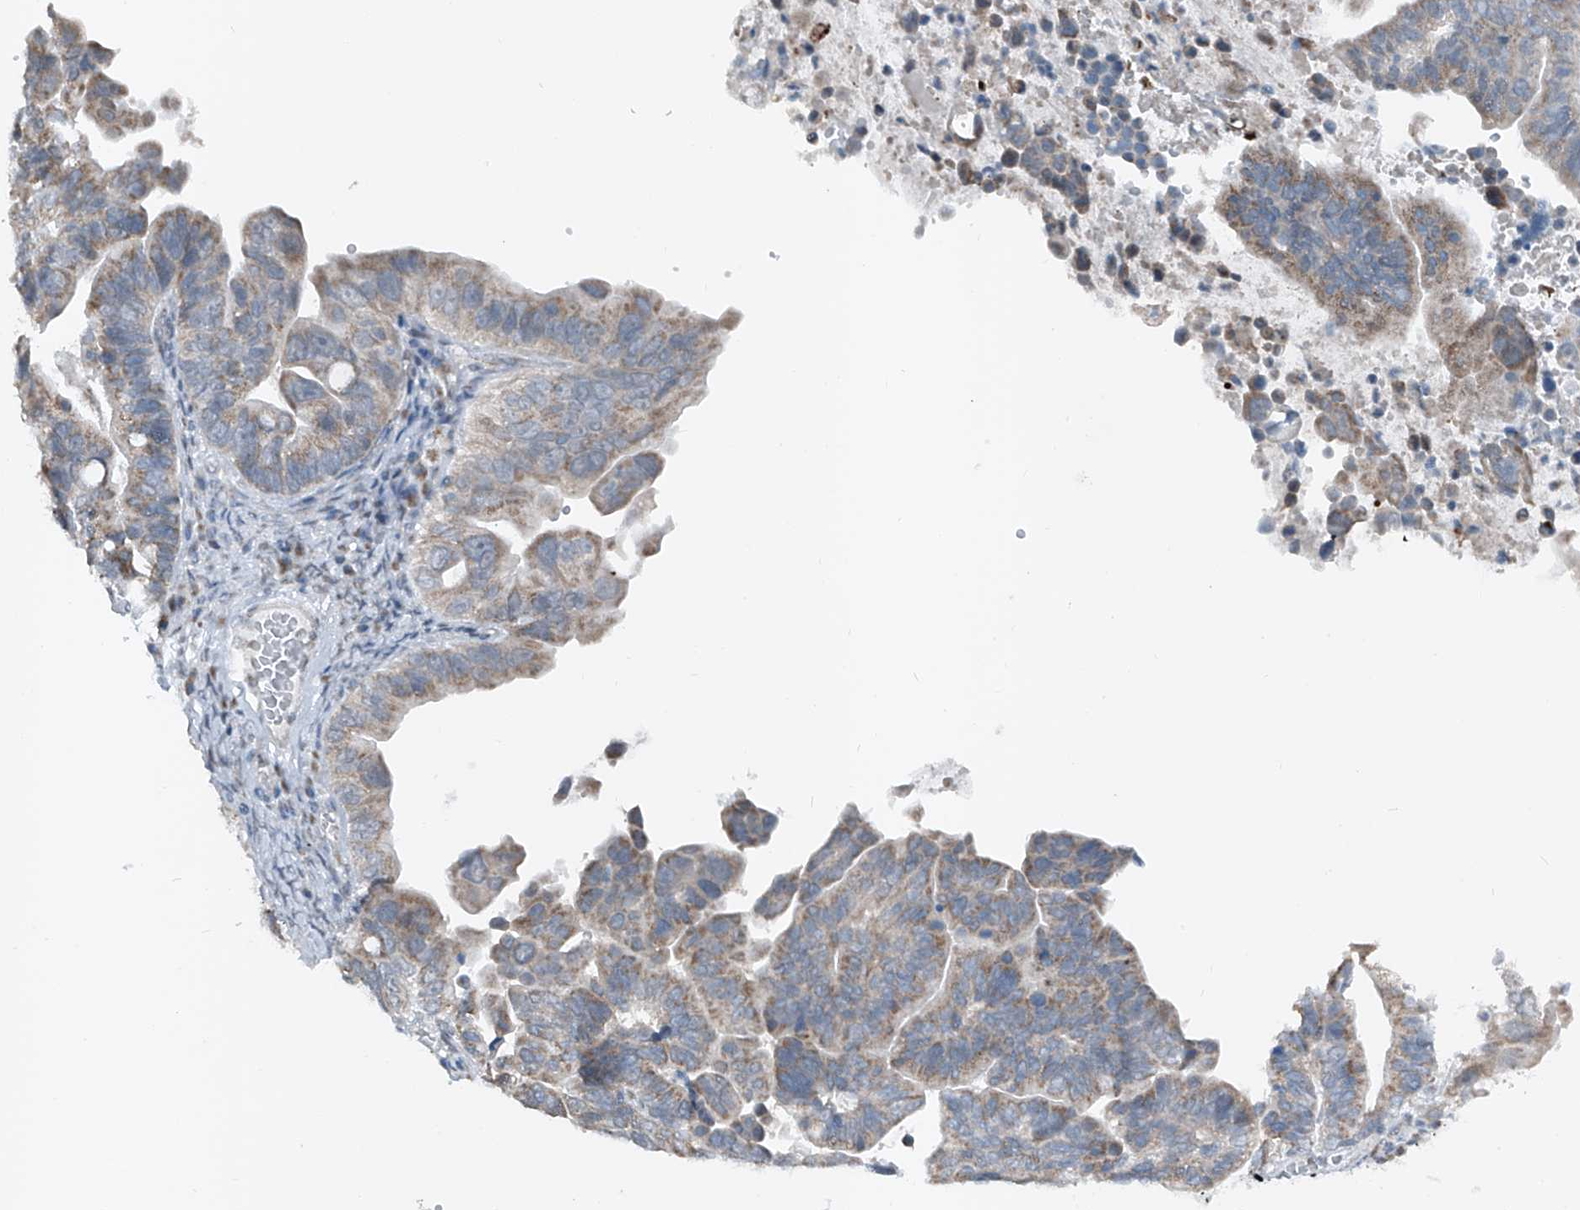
{"staining": {"intensity": "weak", "quantity": "25%-75%", "location": "cytoplasmic/membranous"}, "tissue": "ovarian cancer", "cell_type": "Tumor cells", "image_type": "cancer", "snomed": [{"axis": "morphology", "description": "Cystadenocarcinoma, serous, NOS"}, {"axis": "topography", "description": "Ovary"}], "caption": "Immunohistochemical staining of ovarian cancer (serous cystadenocarcinoma) shows low levels of weak cytoplasmic/membranous protein staining in approximately 25%-75% of tumor cells.", "gene": "DYRK1B", "patient": {"sex": "female", "age": 56}}